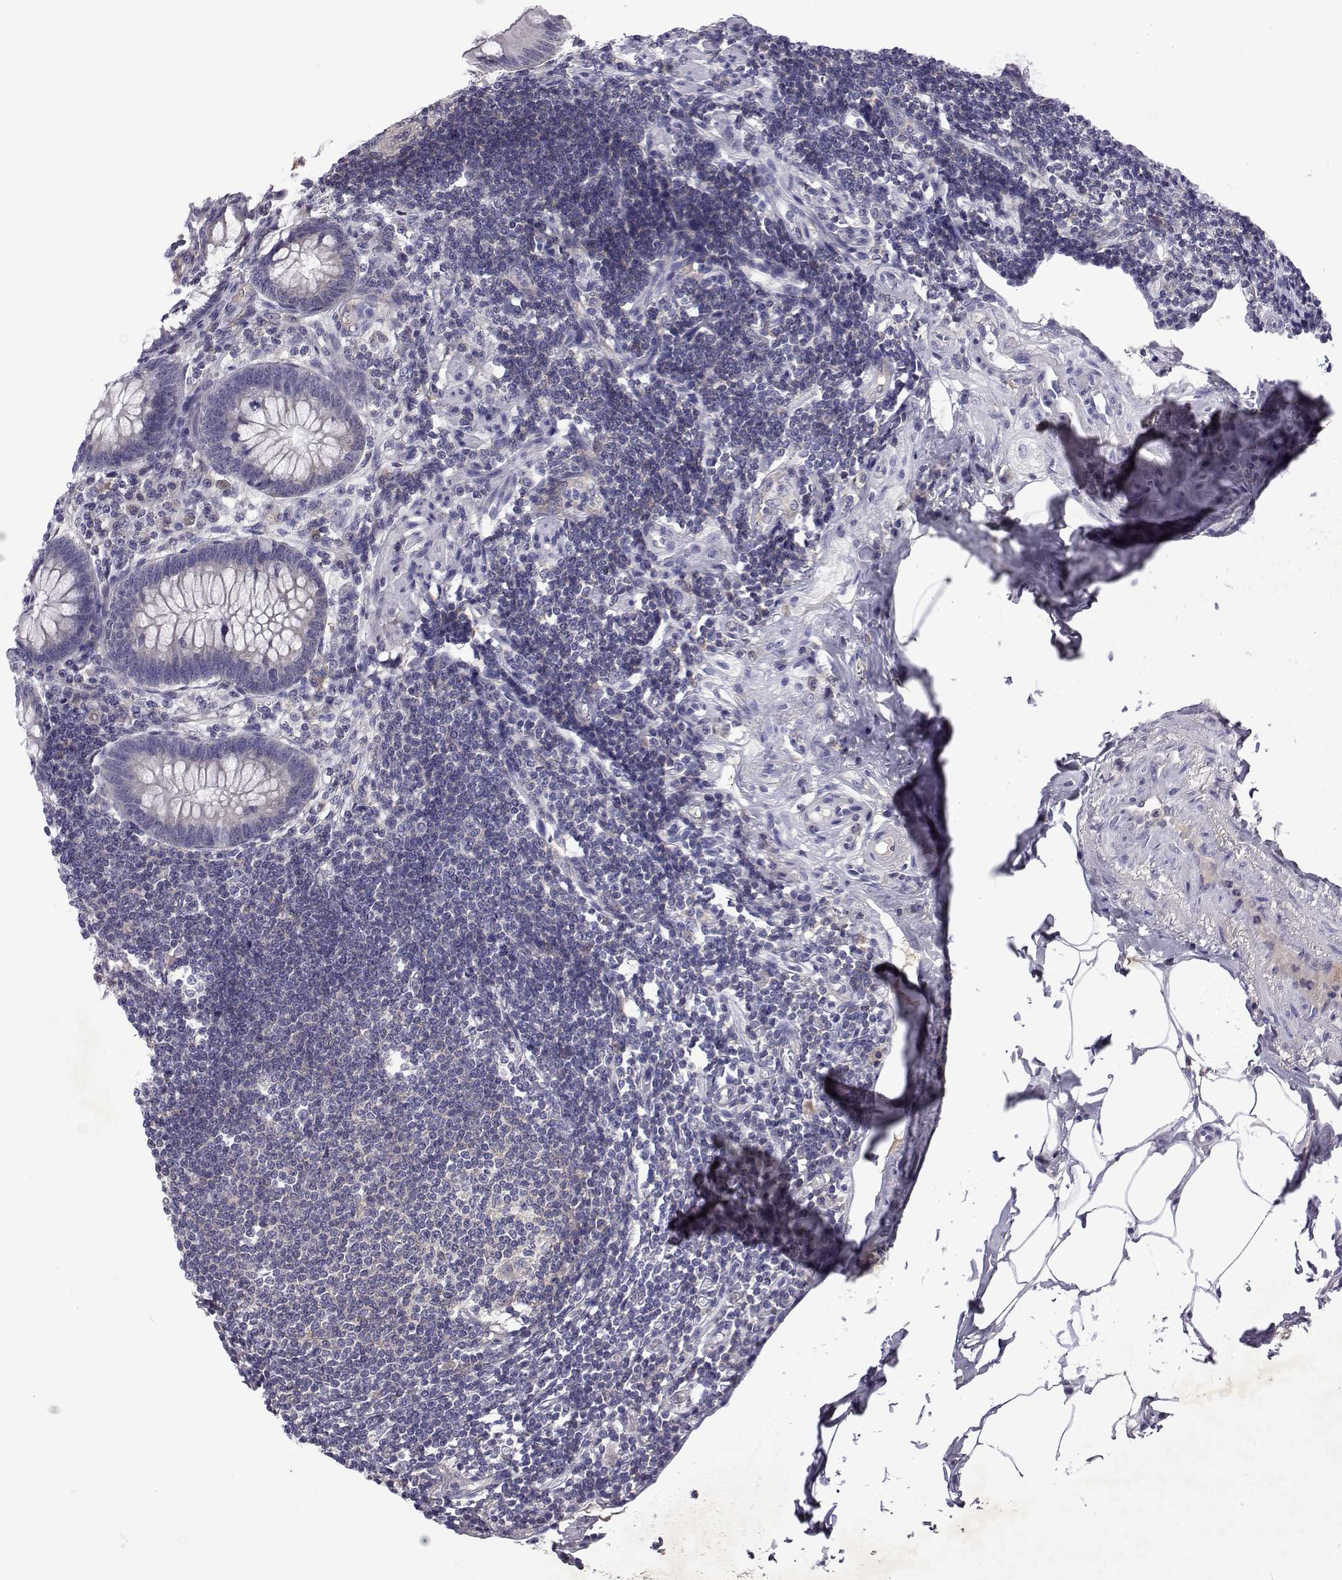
{"staining": {"intensity": "negative", "quantity": "none", "location": "none"}, "tissue": "appendix", "cell_type": "Glandular cells", "image_type": "normal", "snomed": [{"axis": "morphology", "description": "Normal tissue, NOS"}, {"axis": "topography", "description": "Appendix"}], "caption": "Photomicrograph shows no significant protein positivity in glandular cells of benign appendix. (Immunohistochemistry, brightfield microscopy, high magnification).", "gene": "TCF15", "patient": {"sex": "female", "age": 57}}